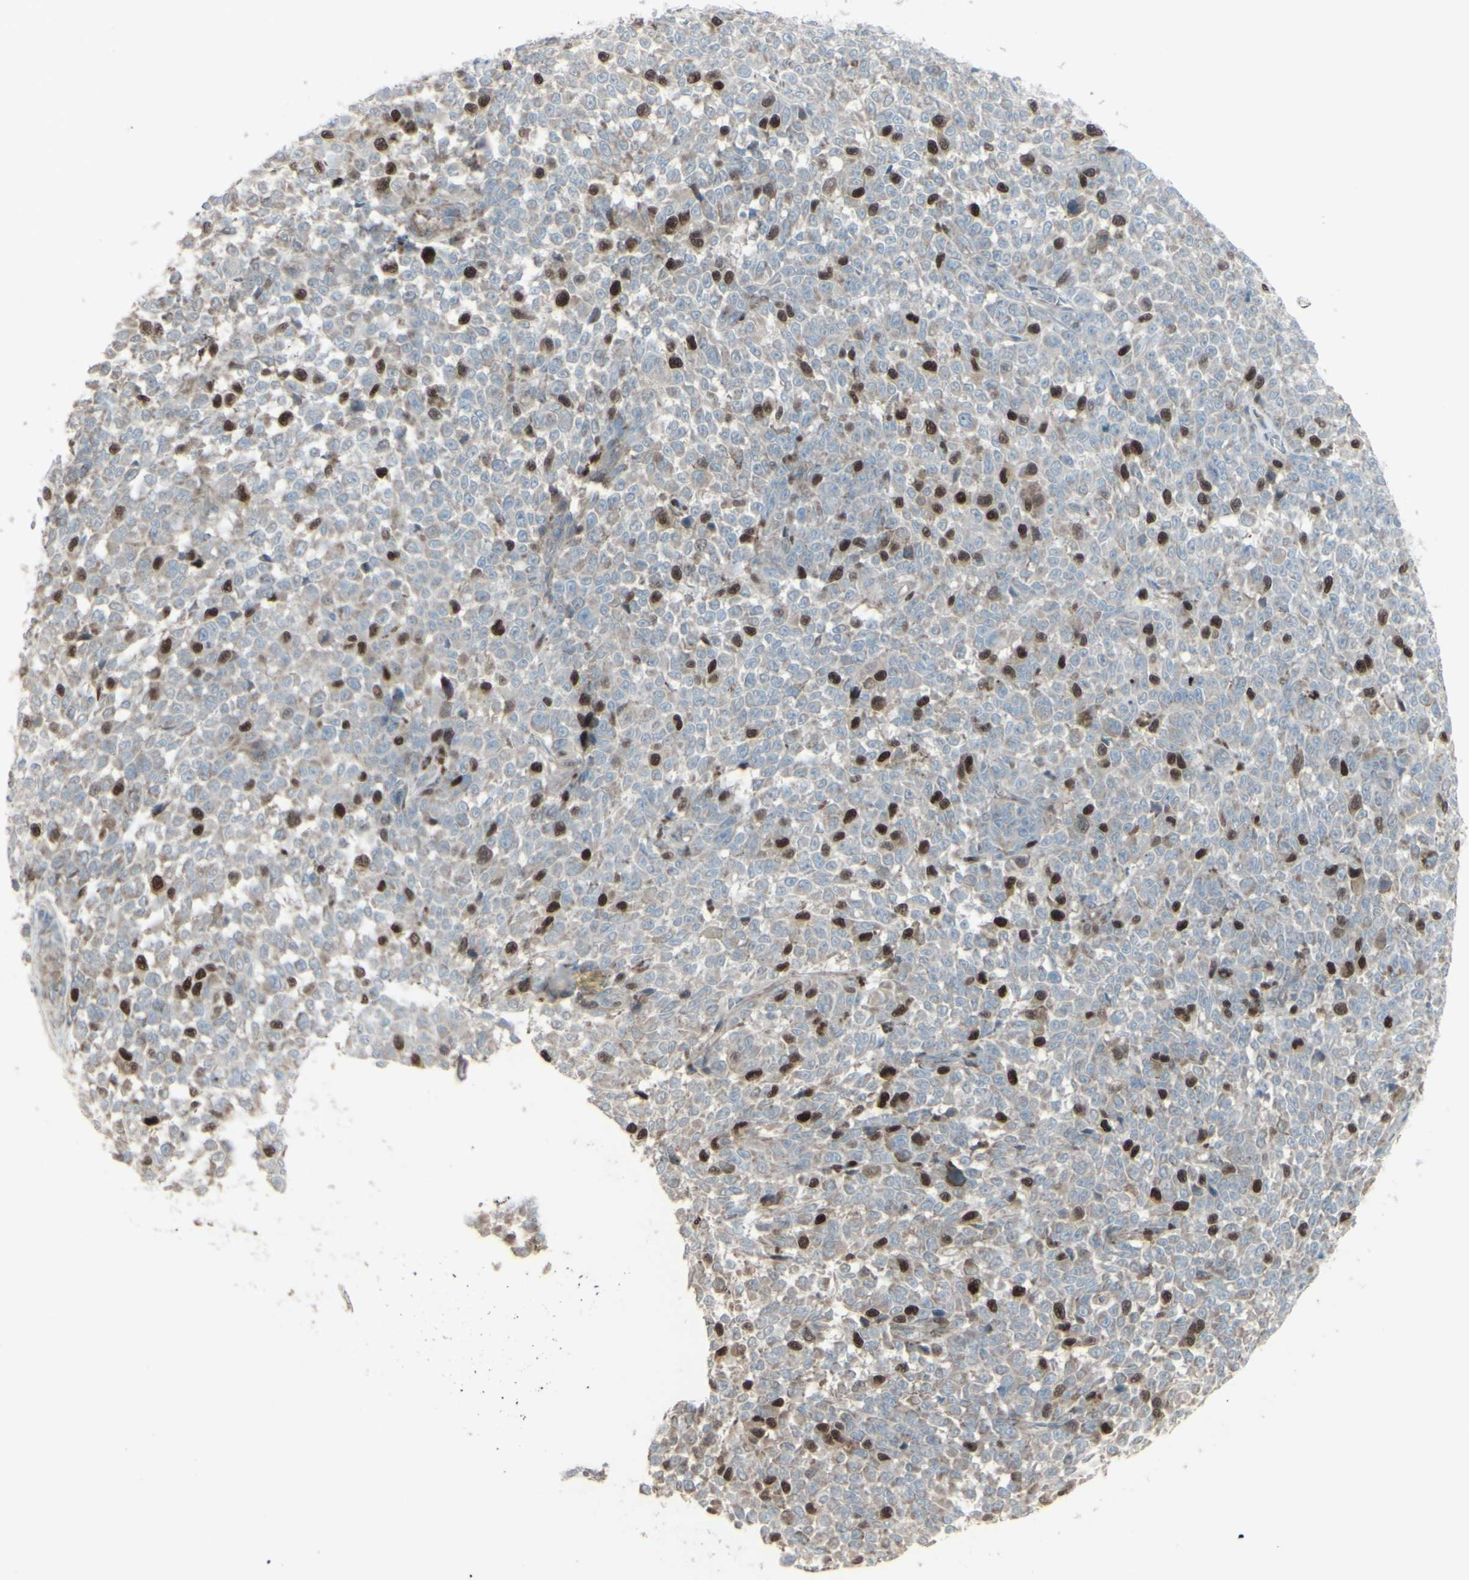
{"staining": {"intensity": "strong", "quantity": "25%-75%", "location": "nuclear"}, "tissue": "melanoma", "cell_type": "Tumor cells", "image_type": "cancer", "snomed": [{"axis": "morphology", "description": "Malignant melanoma, NOS"}, {"axis": "topography", "description": "Skin"}], "caption": "Immunohistochemistry (DAB (3,3'-diaminobenzidine)) staining of human melanoma reveals strong nuclear protein staining in about 25%-75% of tumor cells.", "gene": "GMNN", "patient": {"sex": "female", "age": 82}}